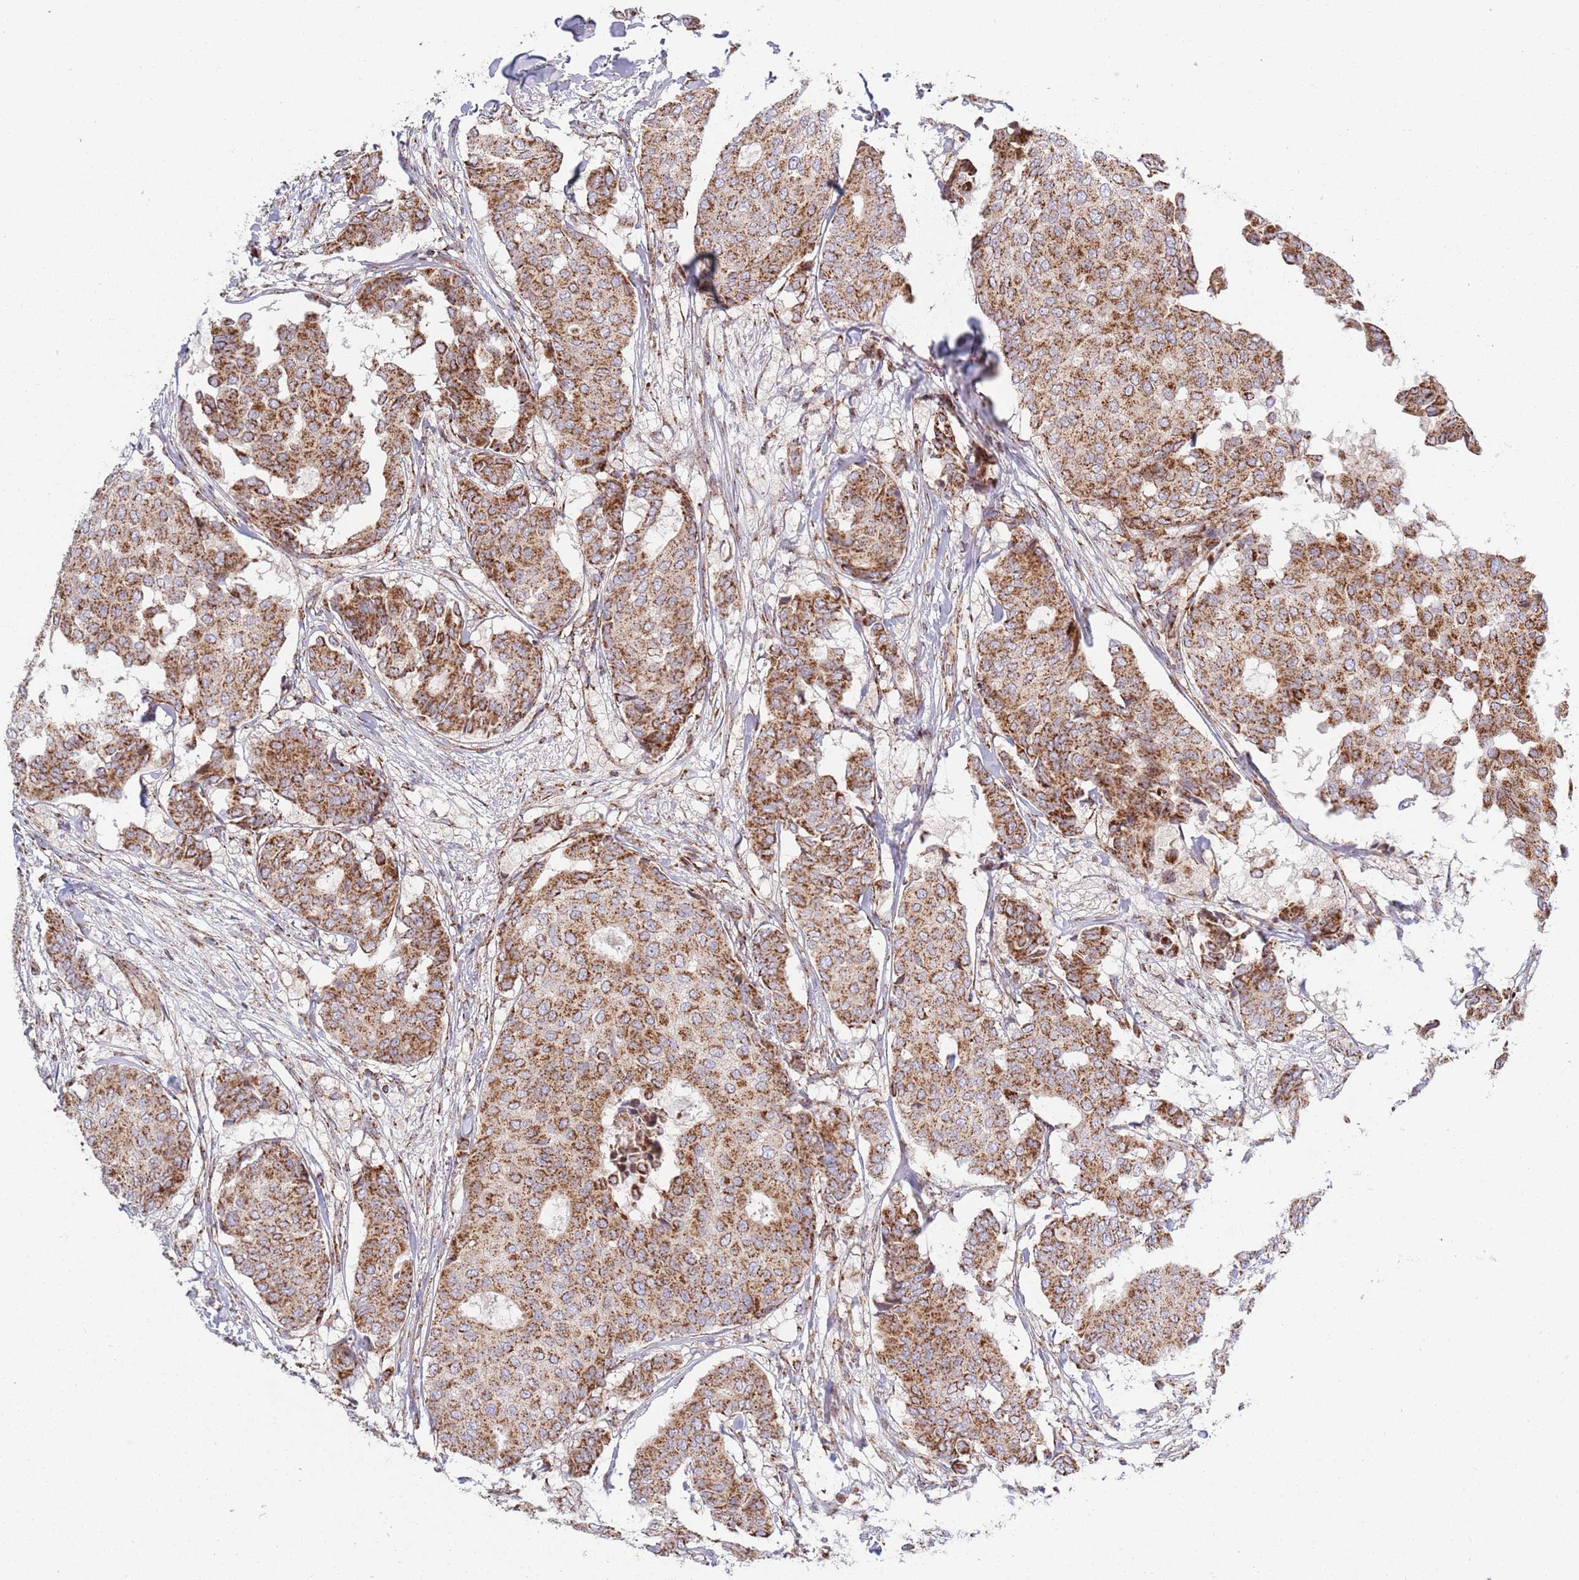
{"staining": {"intensity": "strong", "quantity": ">75%", "location": "cytoplasmic/membranous"}, "tissue": "breast cancer", "cell_type": "Tumor cells", "image_type": "cancer", "snomed": [{"axis": "morphology", "description": "Duct carcinoma"}, {"axis": "topography", "description": "Breast"}], "caption": "Protein expression analysis of breast cancer shows strong cytoplasmic/membranous staining in about >75% of tumor cells.", "gene": "ATP5PD", "patient": {"sex": "female", "age": 75}}